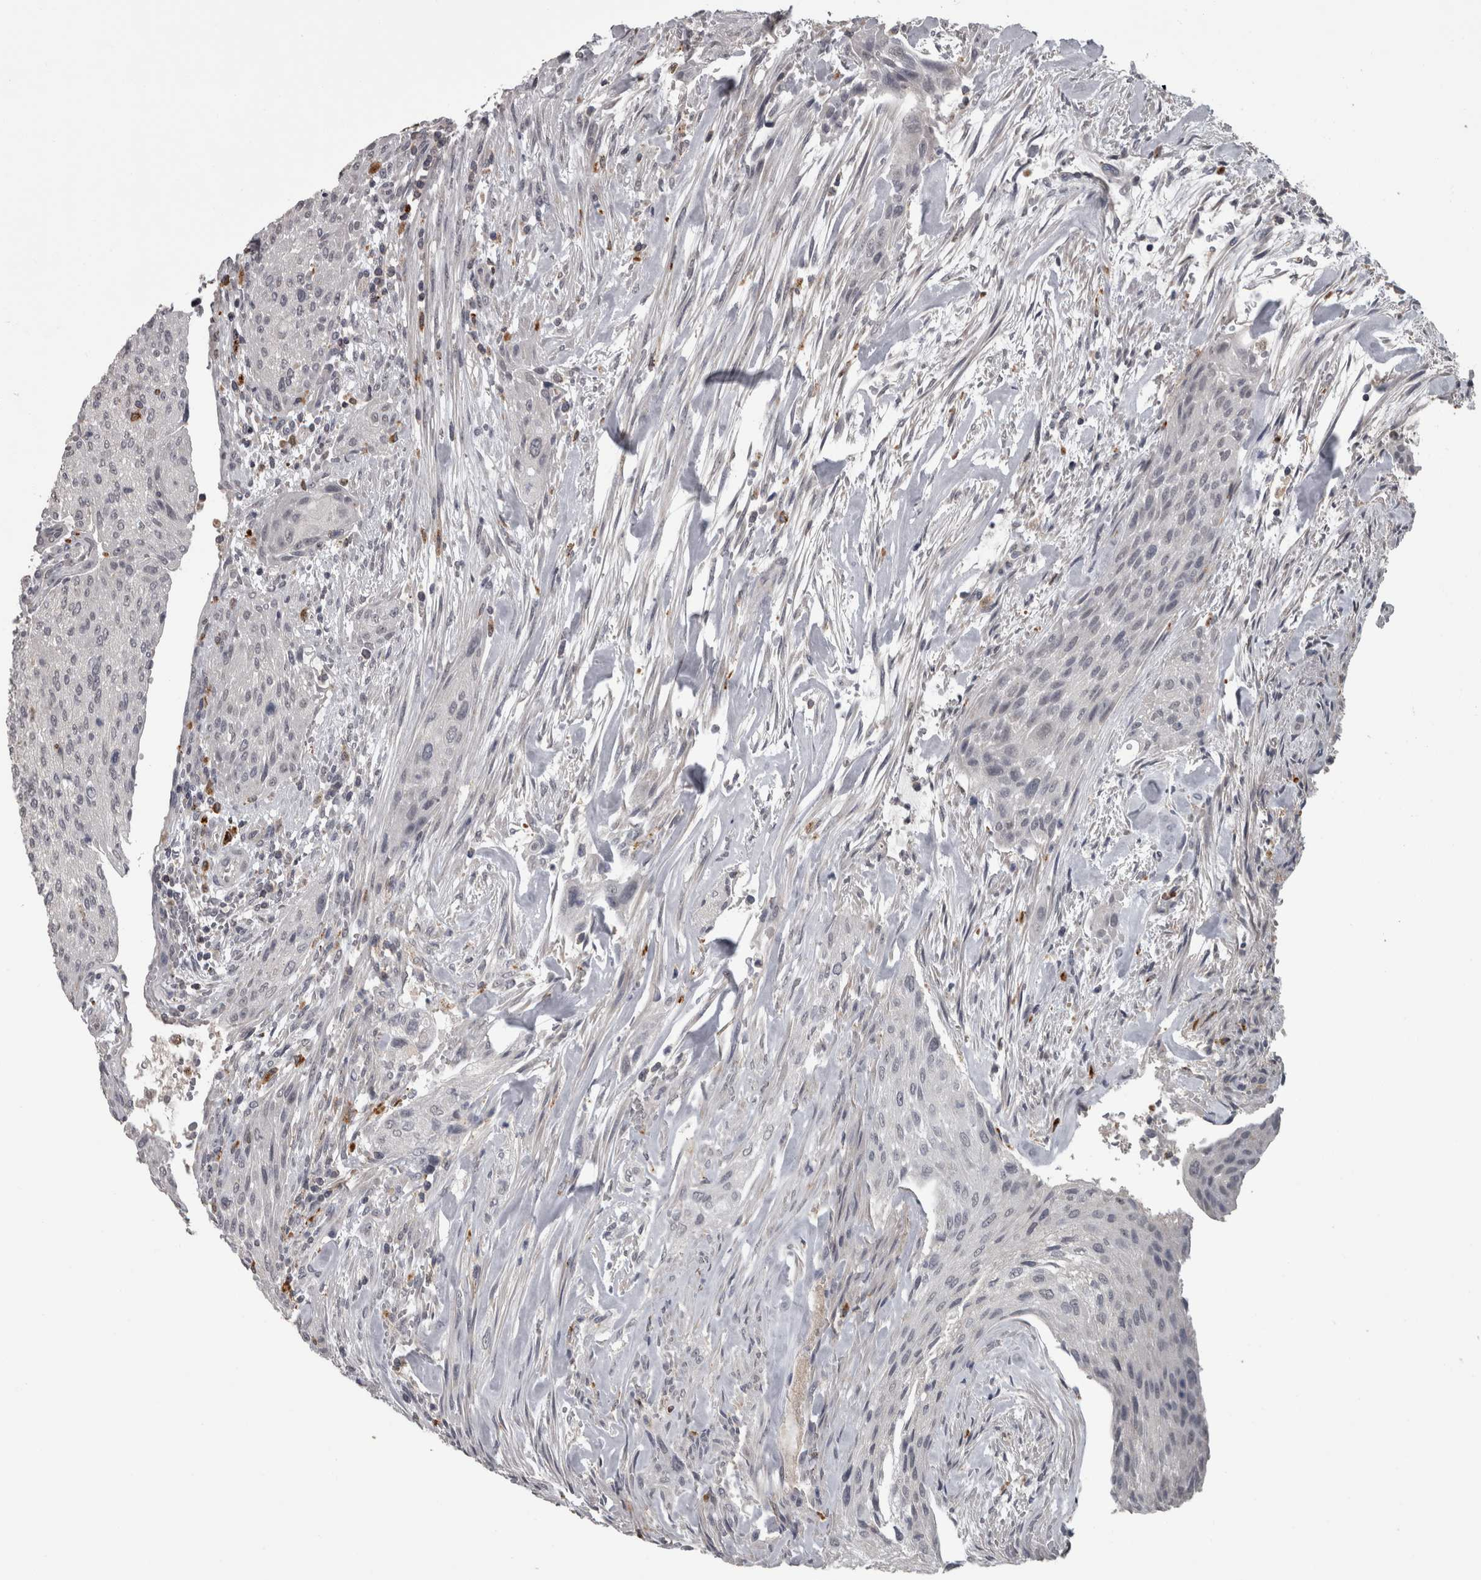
{"staining": {"intensity": "negative", "quantity": "none", "location": "none"}, "tissue": "urothelial cancer", "cell_type": "Tumor cells", "image_type": "cancer", "snomed": [{"axis": "morphology", "description": "Urothelial carcinoma, Low grade"}, {"axis": "morphology", "description": "Urothelial carcinoma, High grade"}, {"axis": "topography", "description": "Urinary bladder"}], "caption": "Tumor cells are negative for protein expression in human high-grade urothelial carcinoma. The staining is performed using DAB brown chromogen with nuclei counter-stained in using hematoxylin.", "gene": "NAAA", "patient": {"sex": "male", "age": 35}}